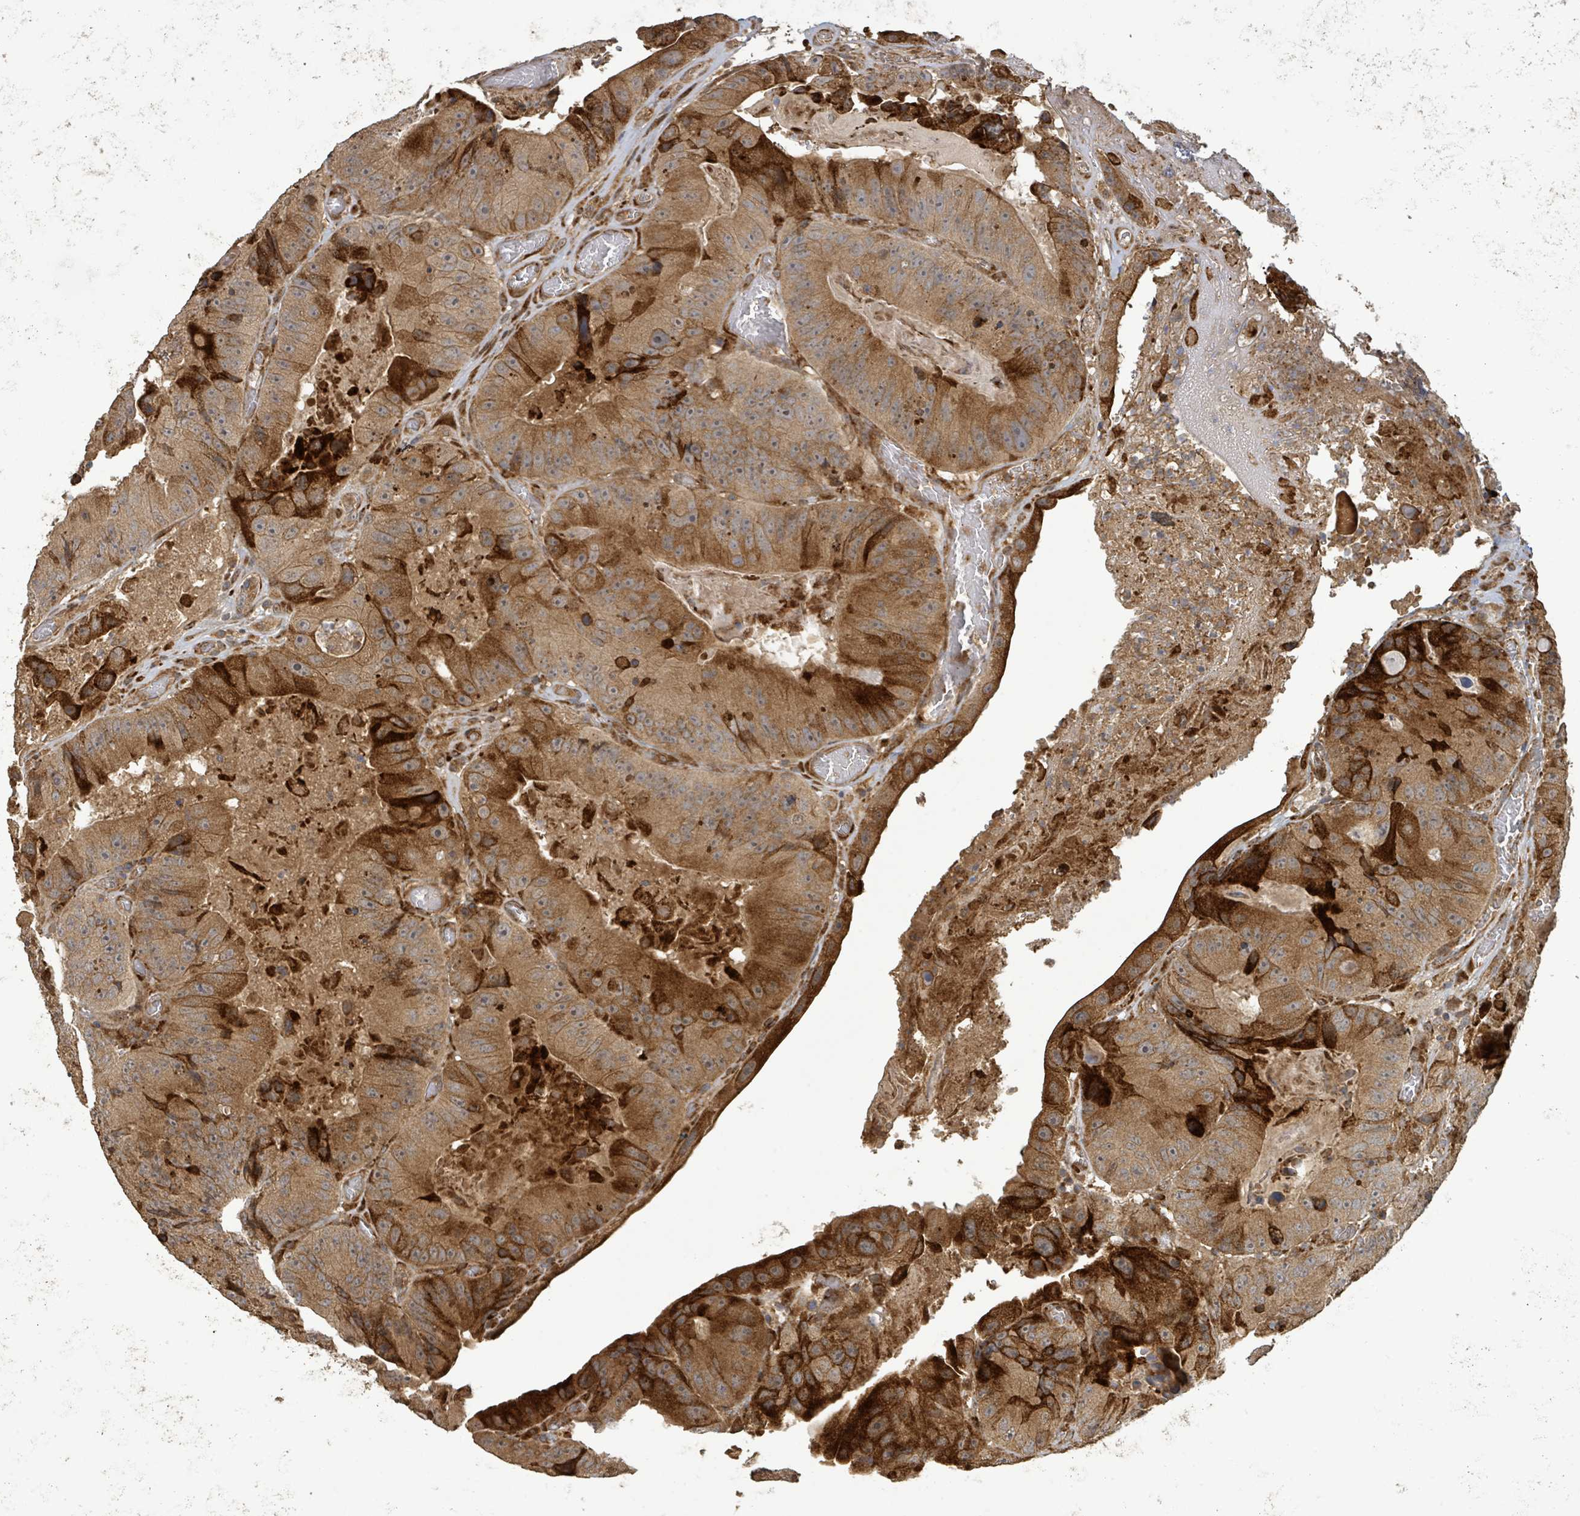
{"staining": {"intensity": "strong", "quantity": ">75%", "location": "cytoplasmic/membranous"}, "tissue": "colorectal cancer", "cell_type": "Tumor cells", "image_type": "cancer", "snomed": [{"axis": "morphology", "description": "Adenocarcinoma, NOS"}, {"axis": "topography", "description": "Colon"}], "caption": "Immunohistochemical staining of colorectal adenocarcinoma reveals strong cytoplasmic/membranous protein expression in about >75% of tumor cells.", "gene": "STARD4", "patient": {"sex": "female", "age": 86}}